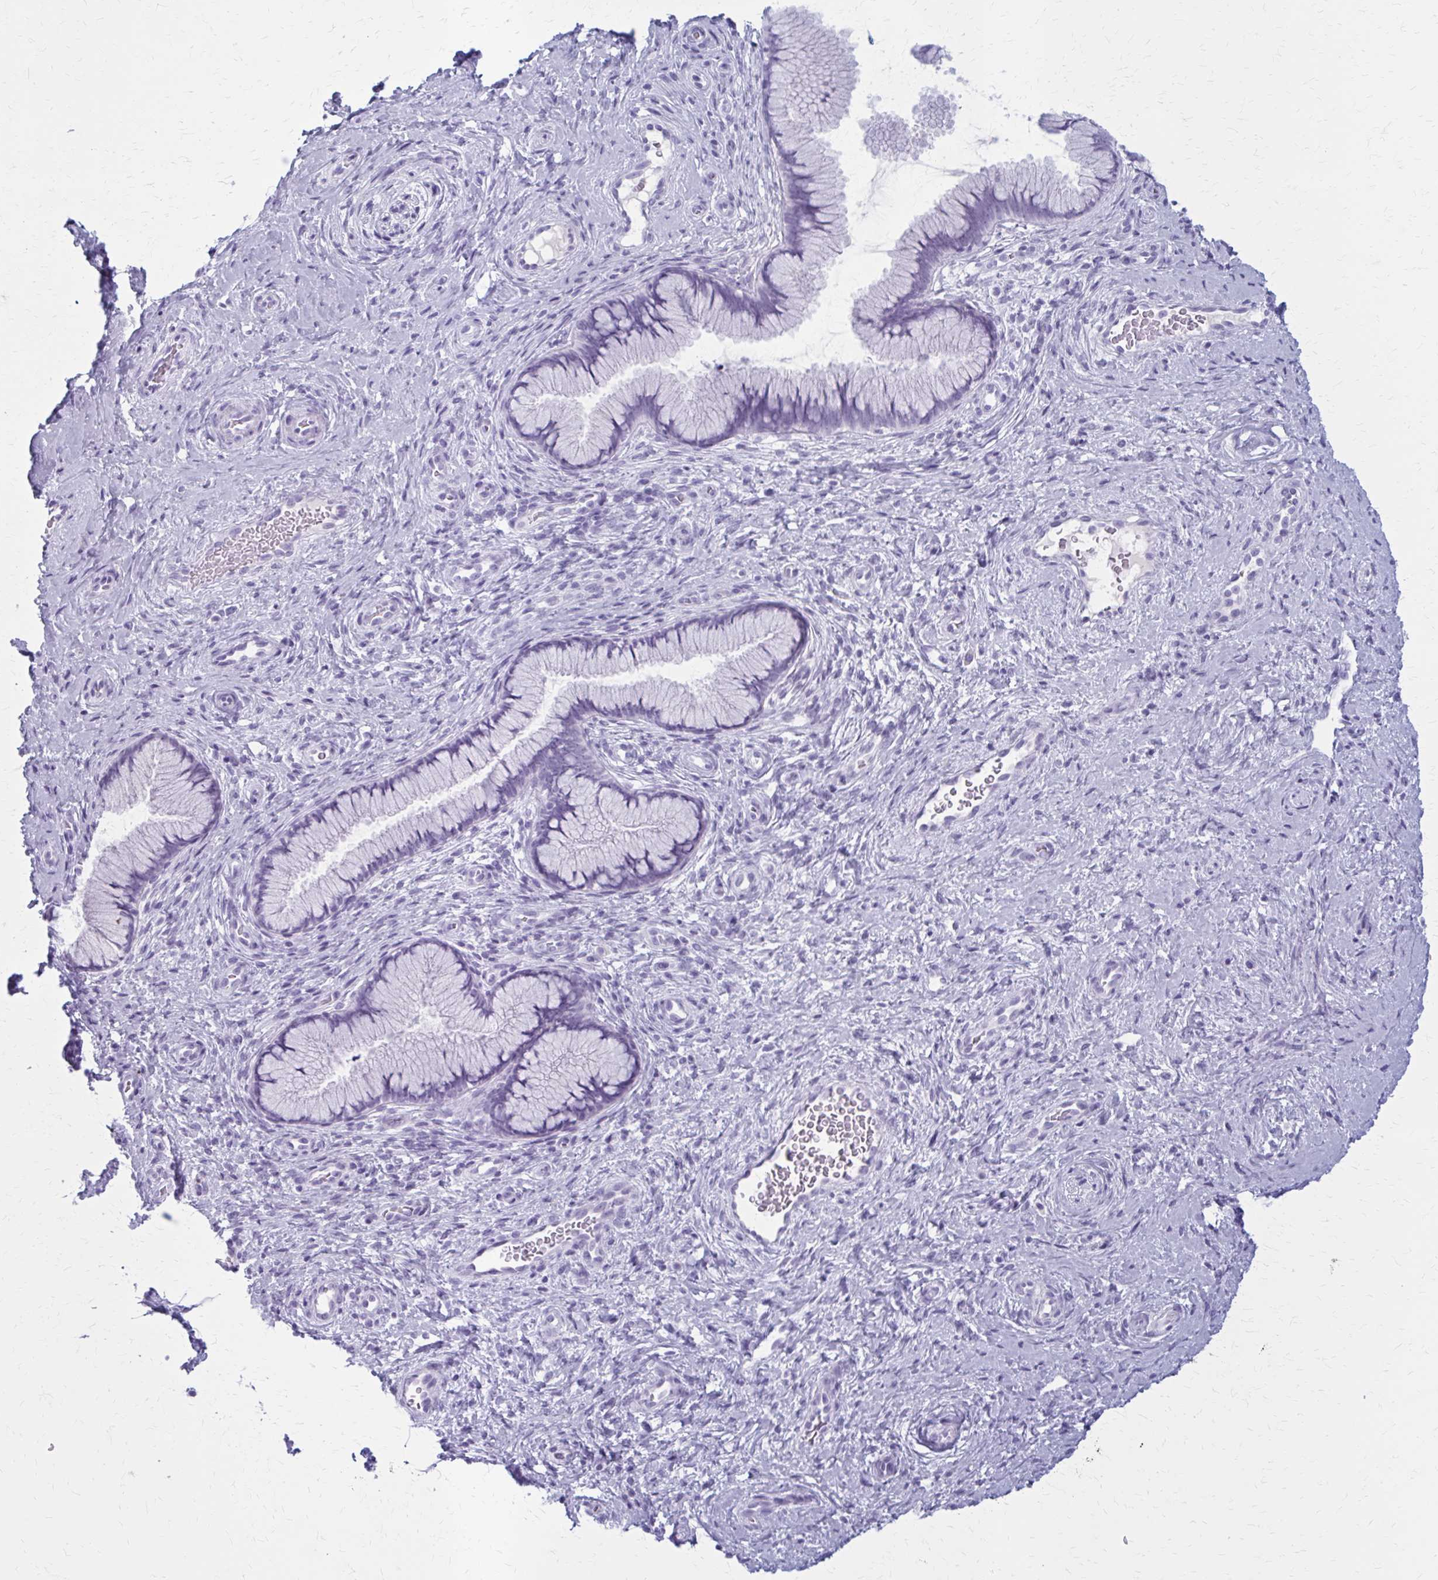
{"staining": {"intensity": "negative", "quantity": "none", "location": "none"}, "tissue": "cervix", "cell_type": "Glandular cells", "image_type": "normal", "snomed": [{"axis": "morphology", "description": "Normal tissue, NOS"}, {"axis": "topography", "description": "Cervix"}], "caption": "There is no significant positivity in glandular cells of cervix. (DAB immunohistochemistry visualized using brightfield microscopy, high magnification).", "gene": "ZDHHC7", "patient": {"sex": "female", "age": 34}}